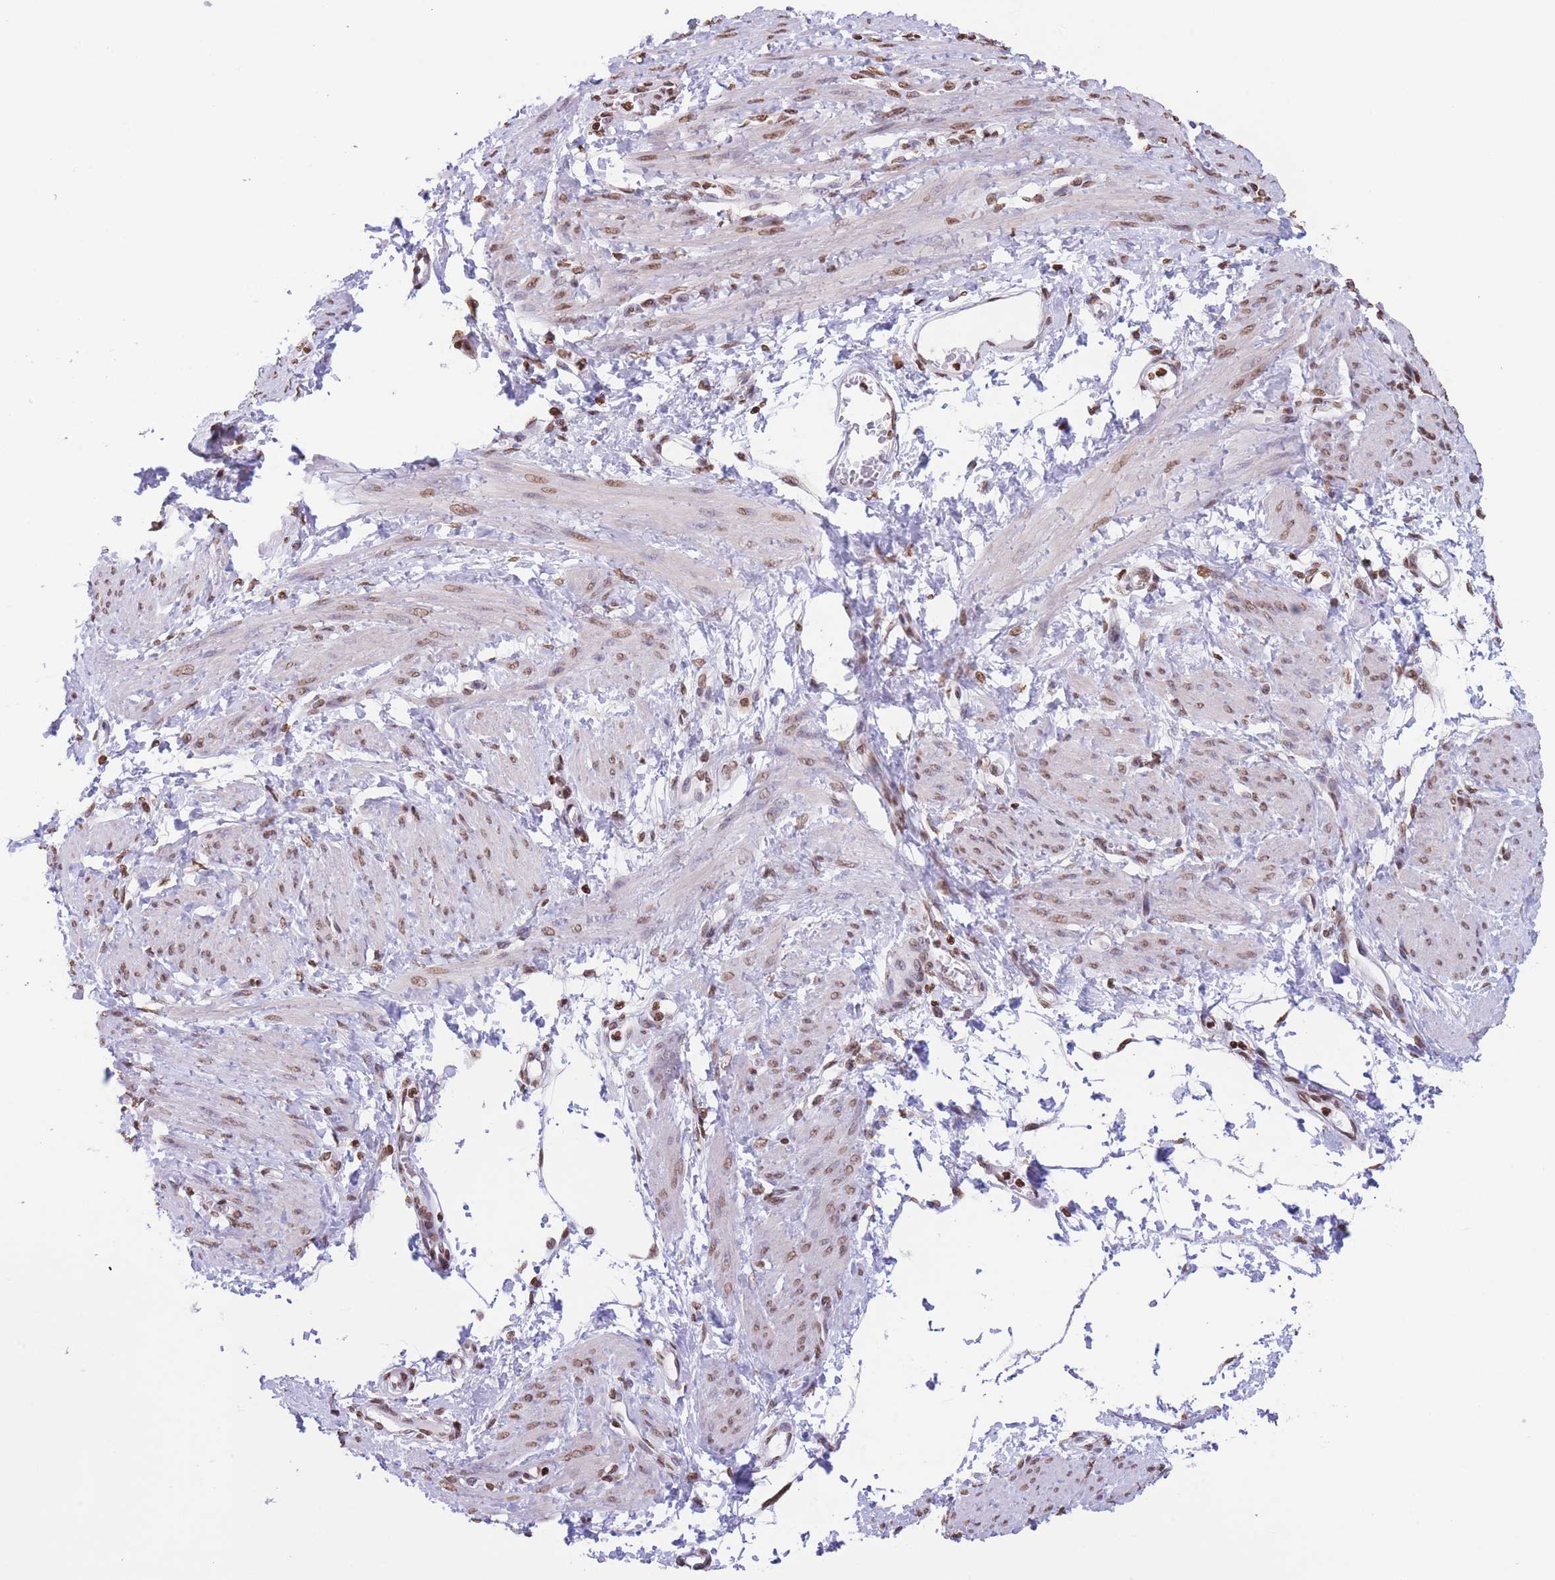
{"staining": {"intensity": "moderate", "quantity": ">75%", "location": "nuclear"}, "tissue": "smooth muscle", "cell_type": "Smooth muscle cells", "image_type": "normal", "snomed": [{"axis": "morphology", "description": "Normal tissue, NOS"}, {"axis": "topography", "description": "Smooth muscle"}, {"axis": "topography", "description": "Uterus"}], "caption": "Smooth muscle stained with IHC exhibits moderate nuclear expression in approximately >75% of smooth muscle cells.", "gene": "H2BC10", "patient": {"sex": "female", "age": 39}}